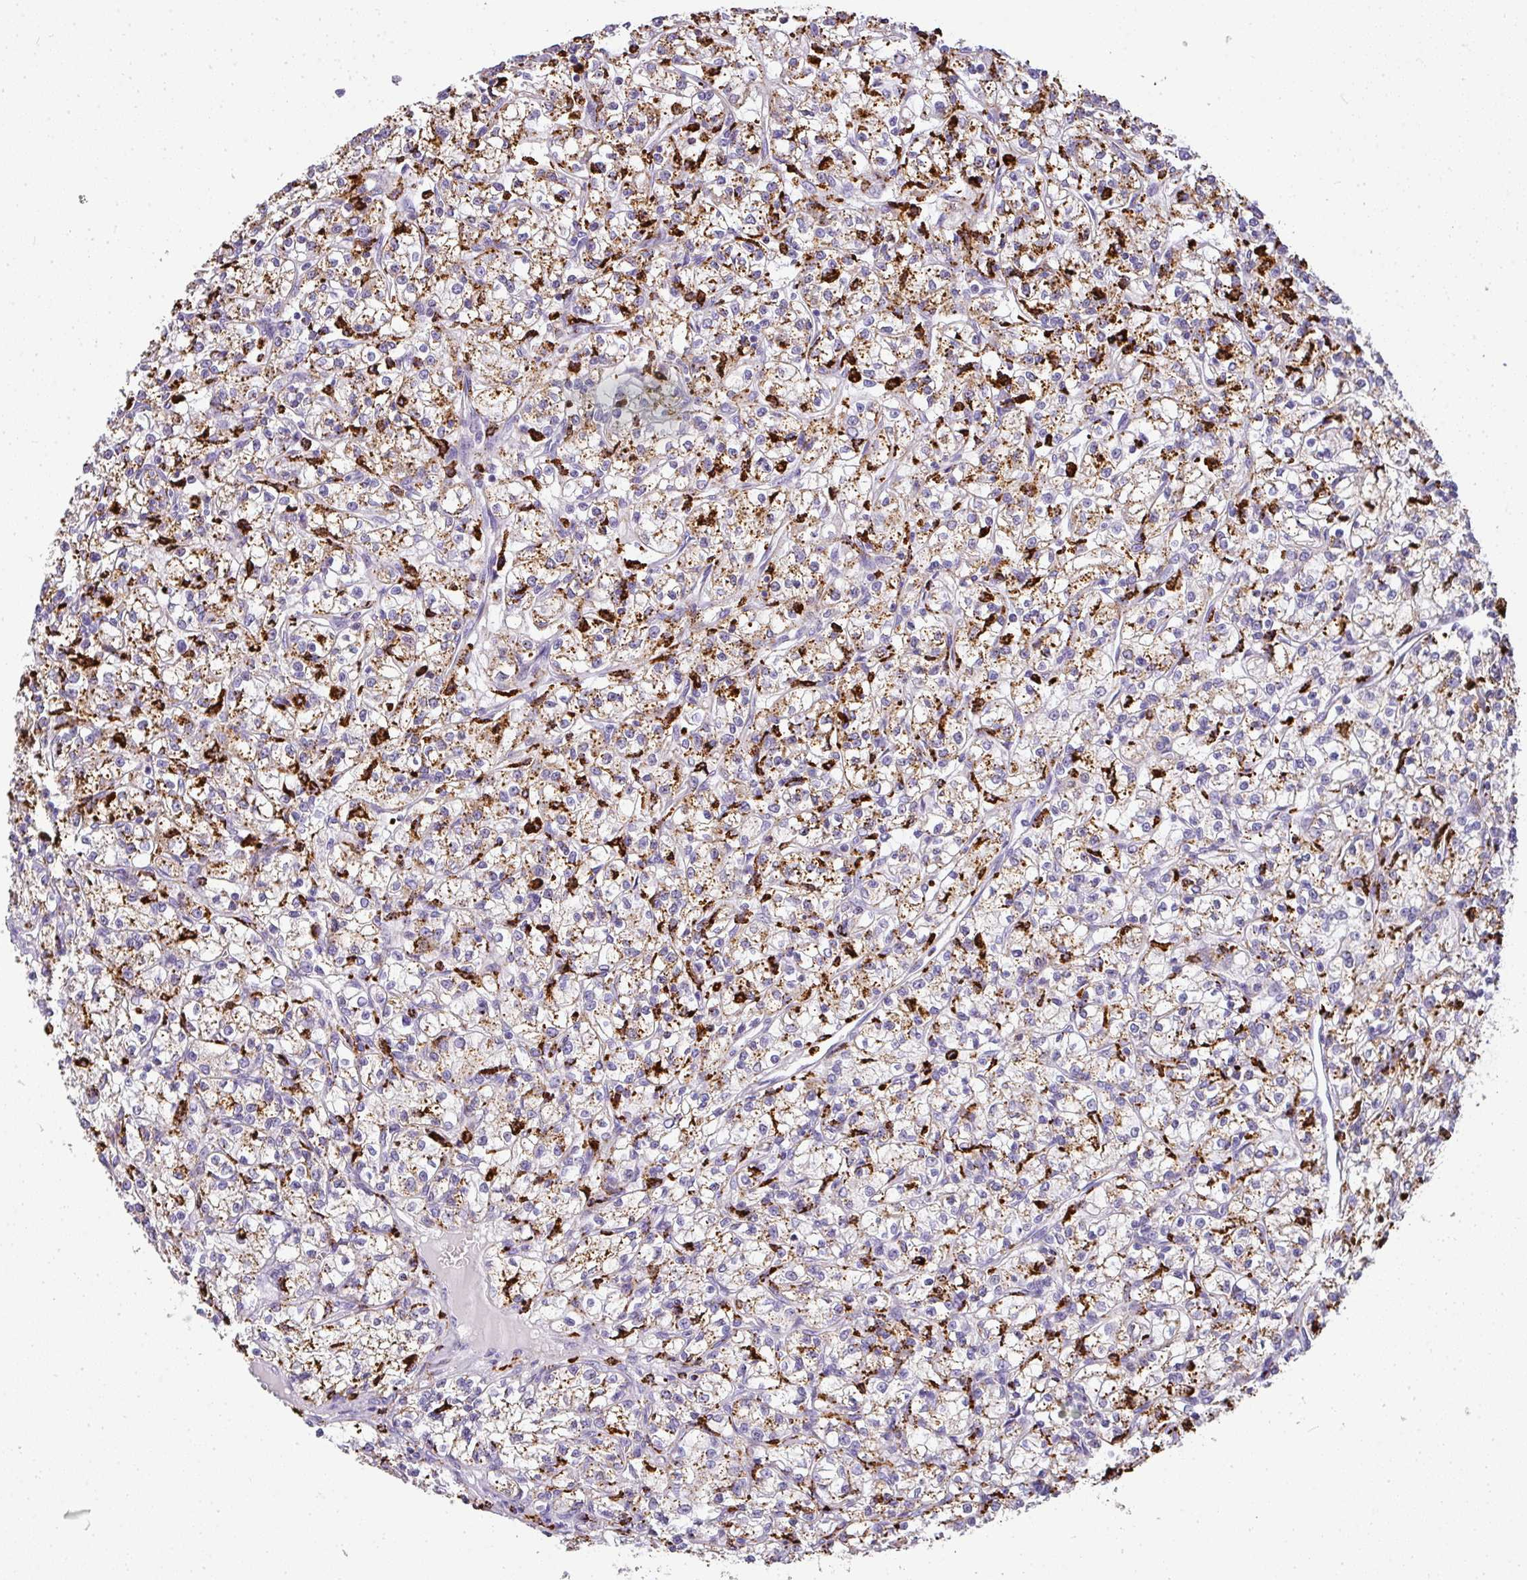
{"staining": {"intensity": "weak", "quantity": "25%-75%", "location": "cytoplasmic/membranous"}, "tissue": "renal cancer", "cell_type": "Tumor cells", "image_type": "cancer", "snomed": [{"axis": "morphology", "description": "Adenocarcinoma, NOS"}, {"axis": "topography", "description": "Kidney"}], "caption": "This photomicrograph exhibits immunohistochemistry (IHC) staining of human renal adenocarcinoma, with low weak cytoplasmic/membranous positivity in about 25%-75% of tumor cells.", "gene": "MMACHC", "patient": {"sex": "female", "age": 59}}